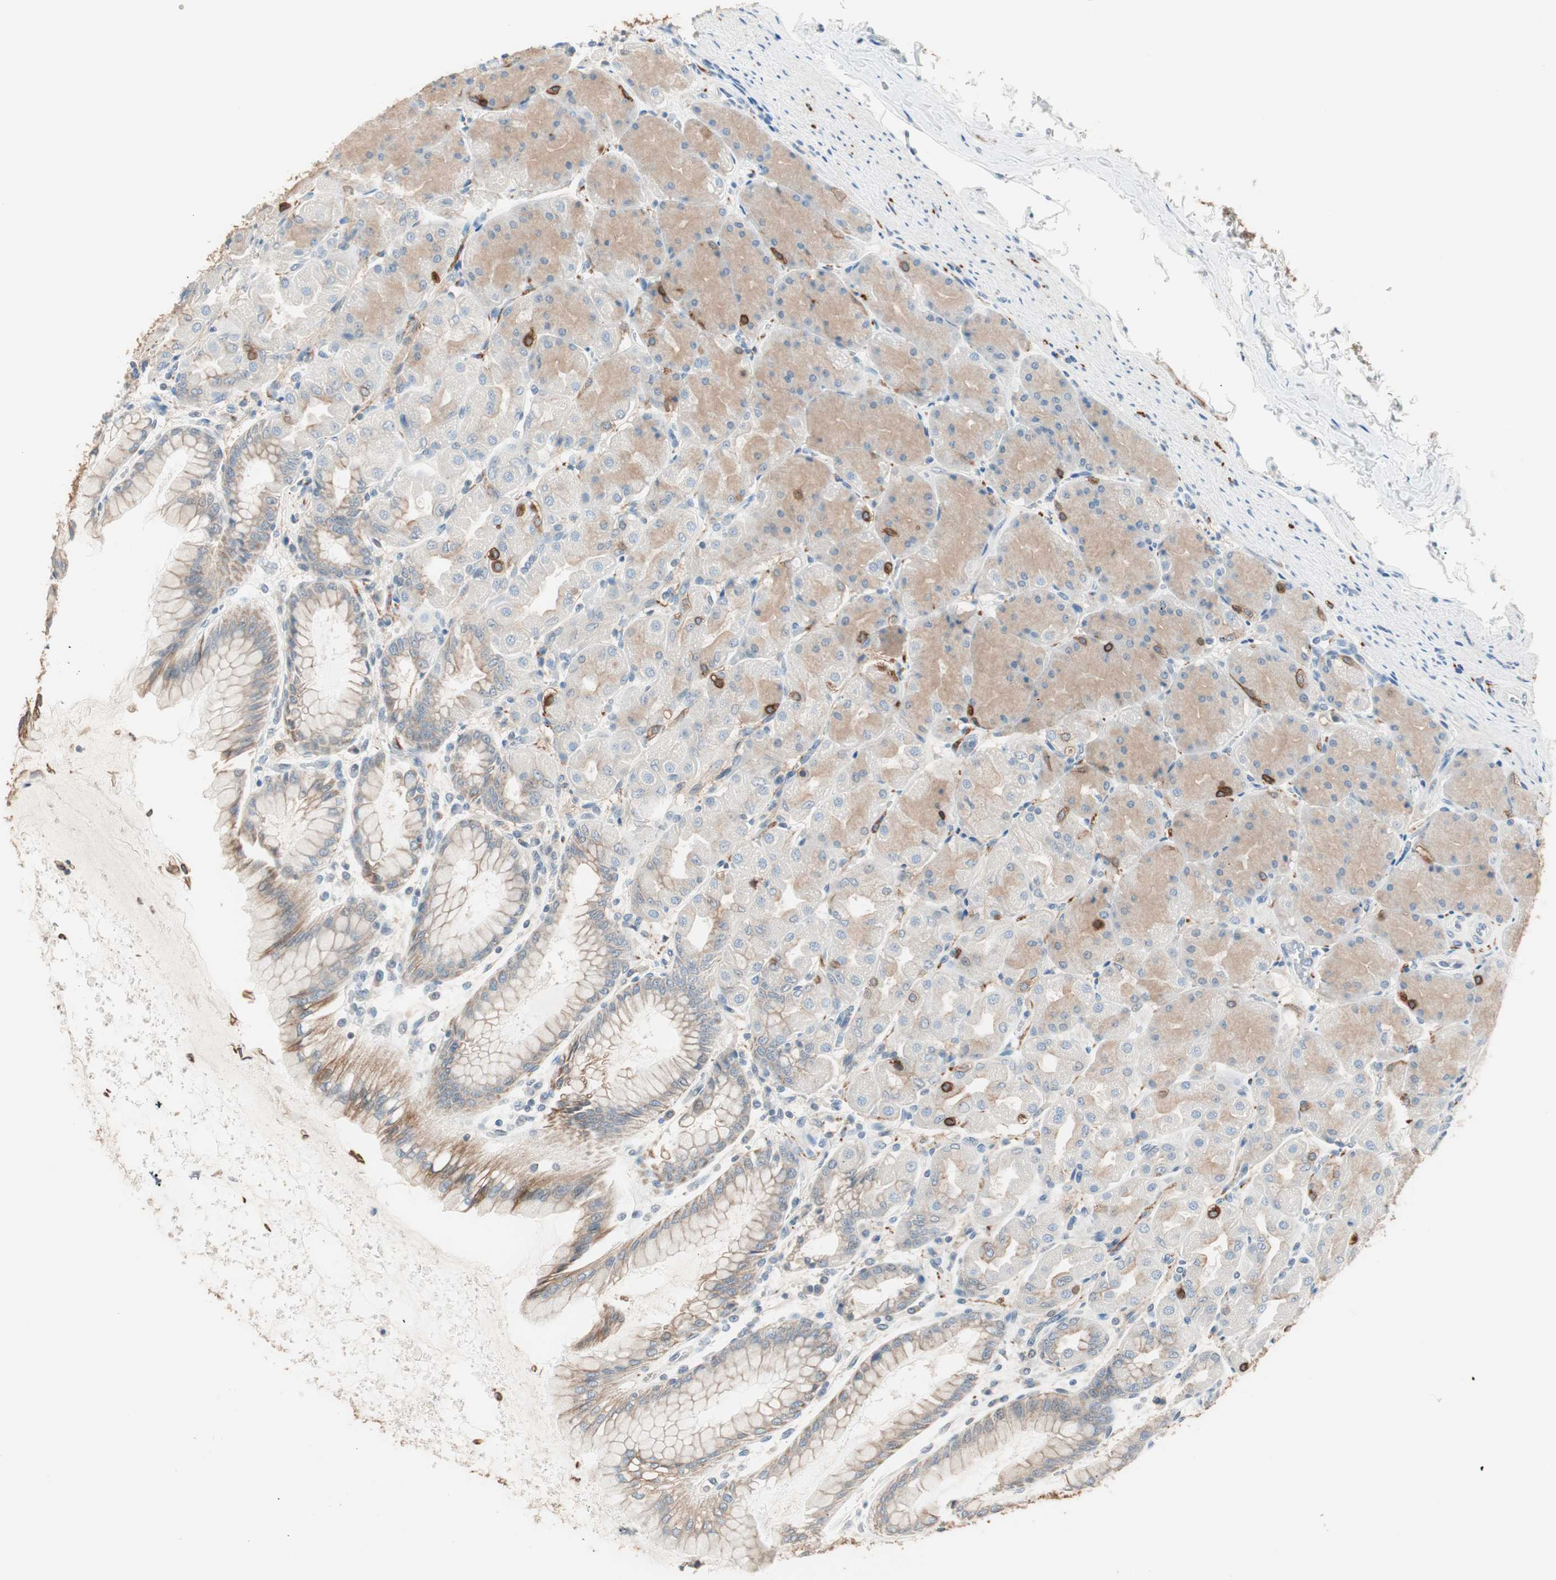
{"staining": {"intensity": "weak", "quantity": "25%-75%", "location": "cytoplasmic/membranous"}, "tissue": "stomach", "cell_type": "Glandular cells", "image_type": "normal", "snomed": [{"axis": "morphology", "description": "Normal tissue, NOS"}, {"axis": "topography", "description": "Stomach, upper"}], "caption": "Glandular cells reveal low levels of weak cytoplasmic/membranous expression in approximately 25%-75% of cells in unremarkable human stomach. Immunohistochemistry (ihc) stains the protein of interest in brown and the nuclei are stained blue.", "gene": "GNAO1", "patient": {"sex": "female", "age": 56}}